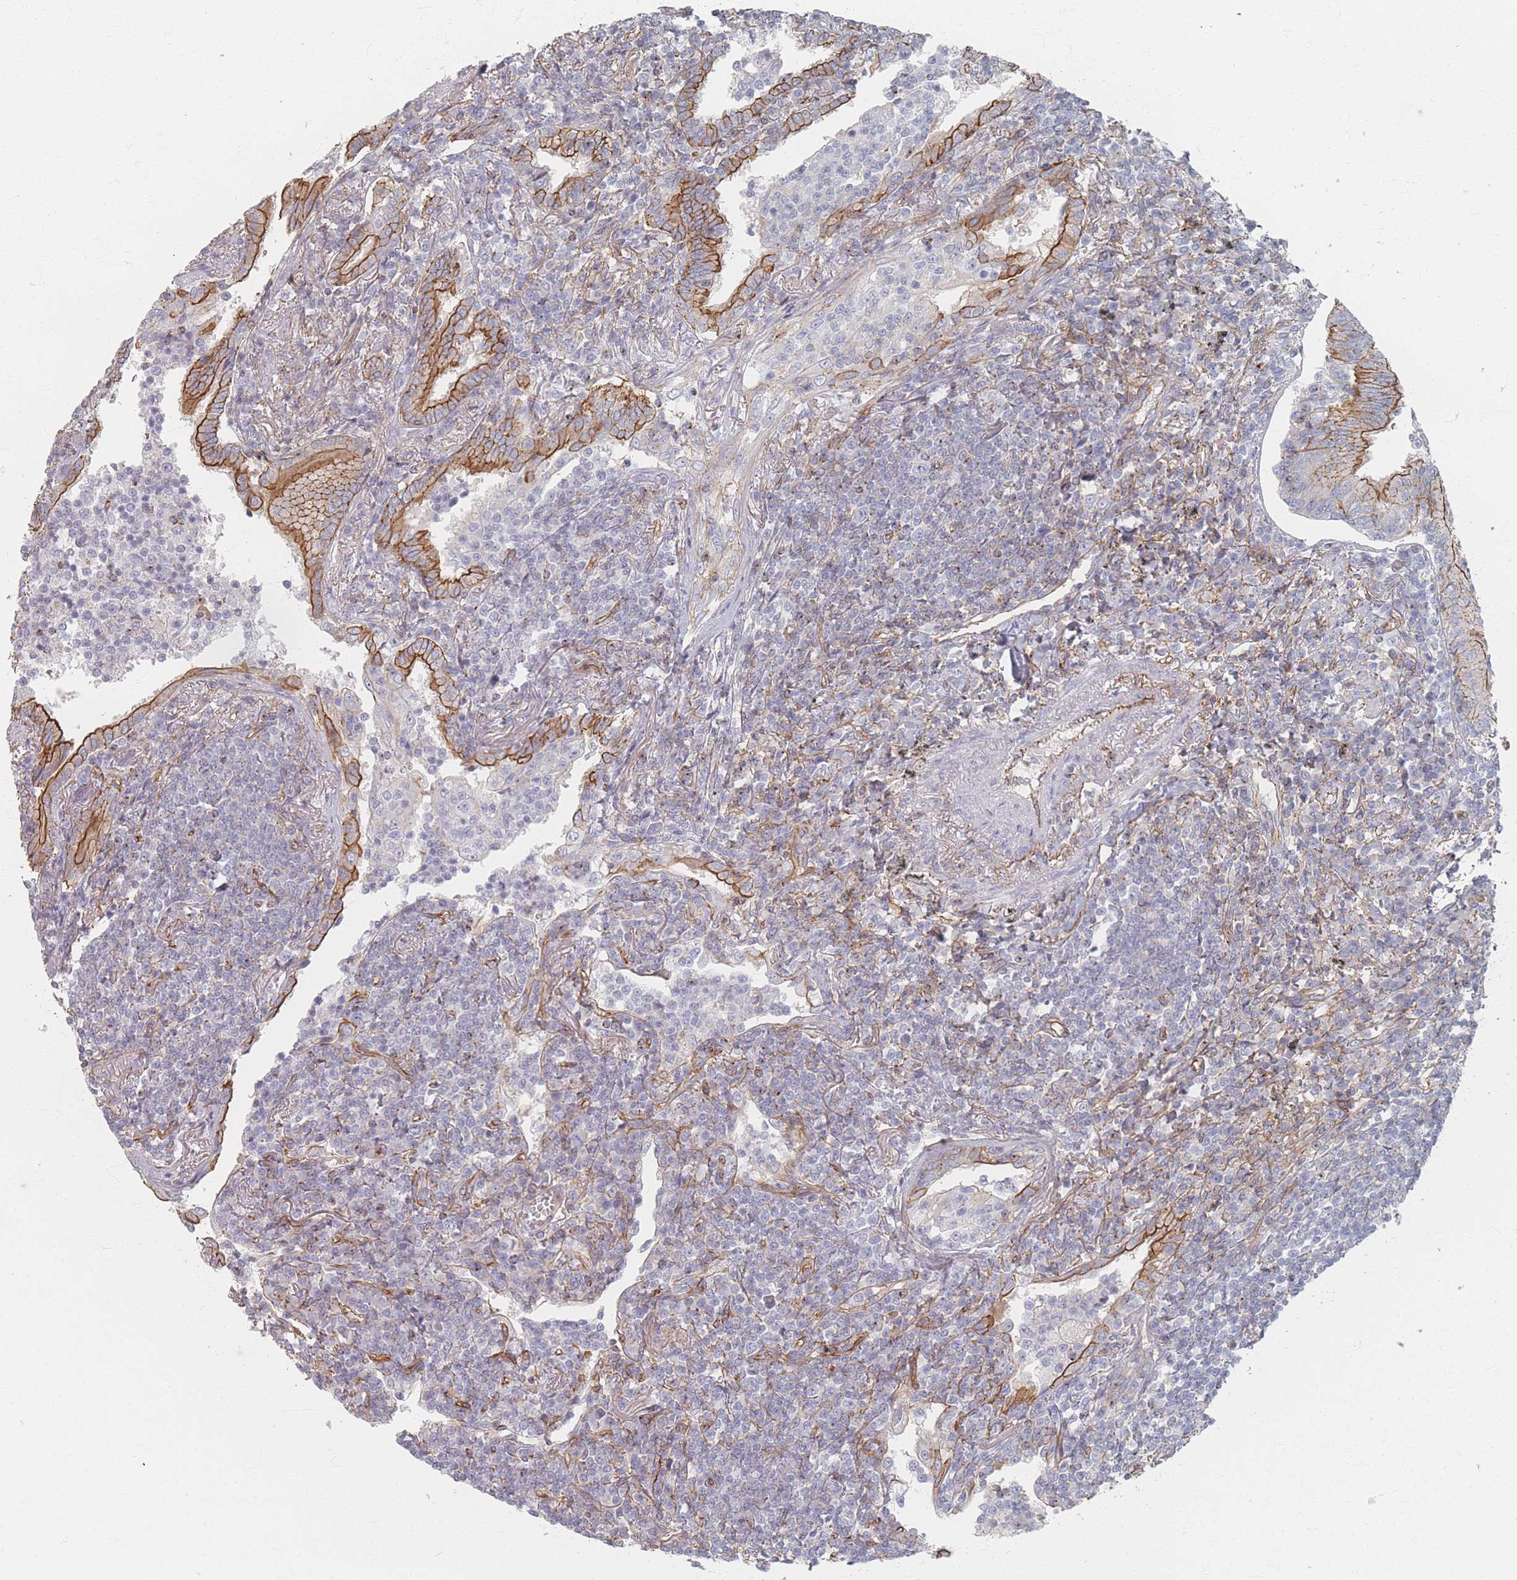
{"staining": {"intensity": "negative", "quantity": "none", "location": "none"}, "tissue": "lymphoma", "cell_type": "Tumor cells", "image_type": "cancer", "snomed": [{"axis": "morphology", "description": "Malignant lymphoma, non-Hodgkin's type, Low grade"}, {"axis": "topography", "description": "Lung"}], "caption": "Immunohistochemical staining of lymphoma exhibits no significant positivity in tumor cells.", "gene": "GNB1", "patient": {"sex": "female", "age": 71}}